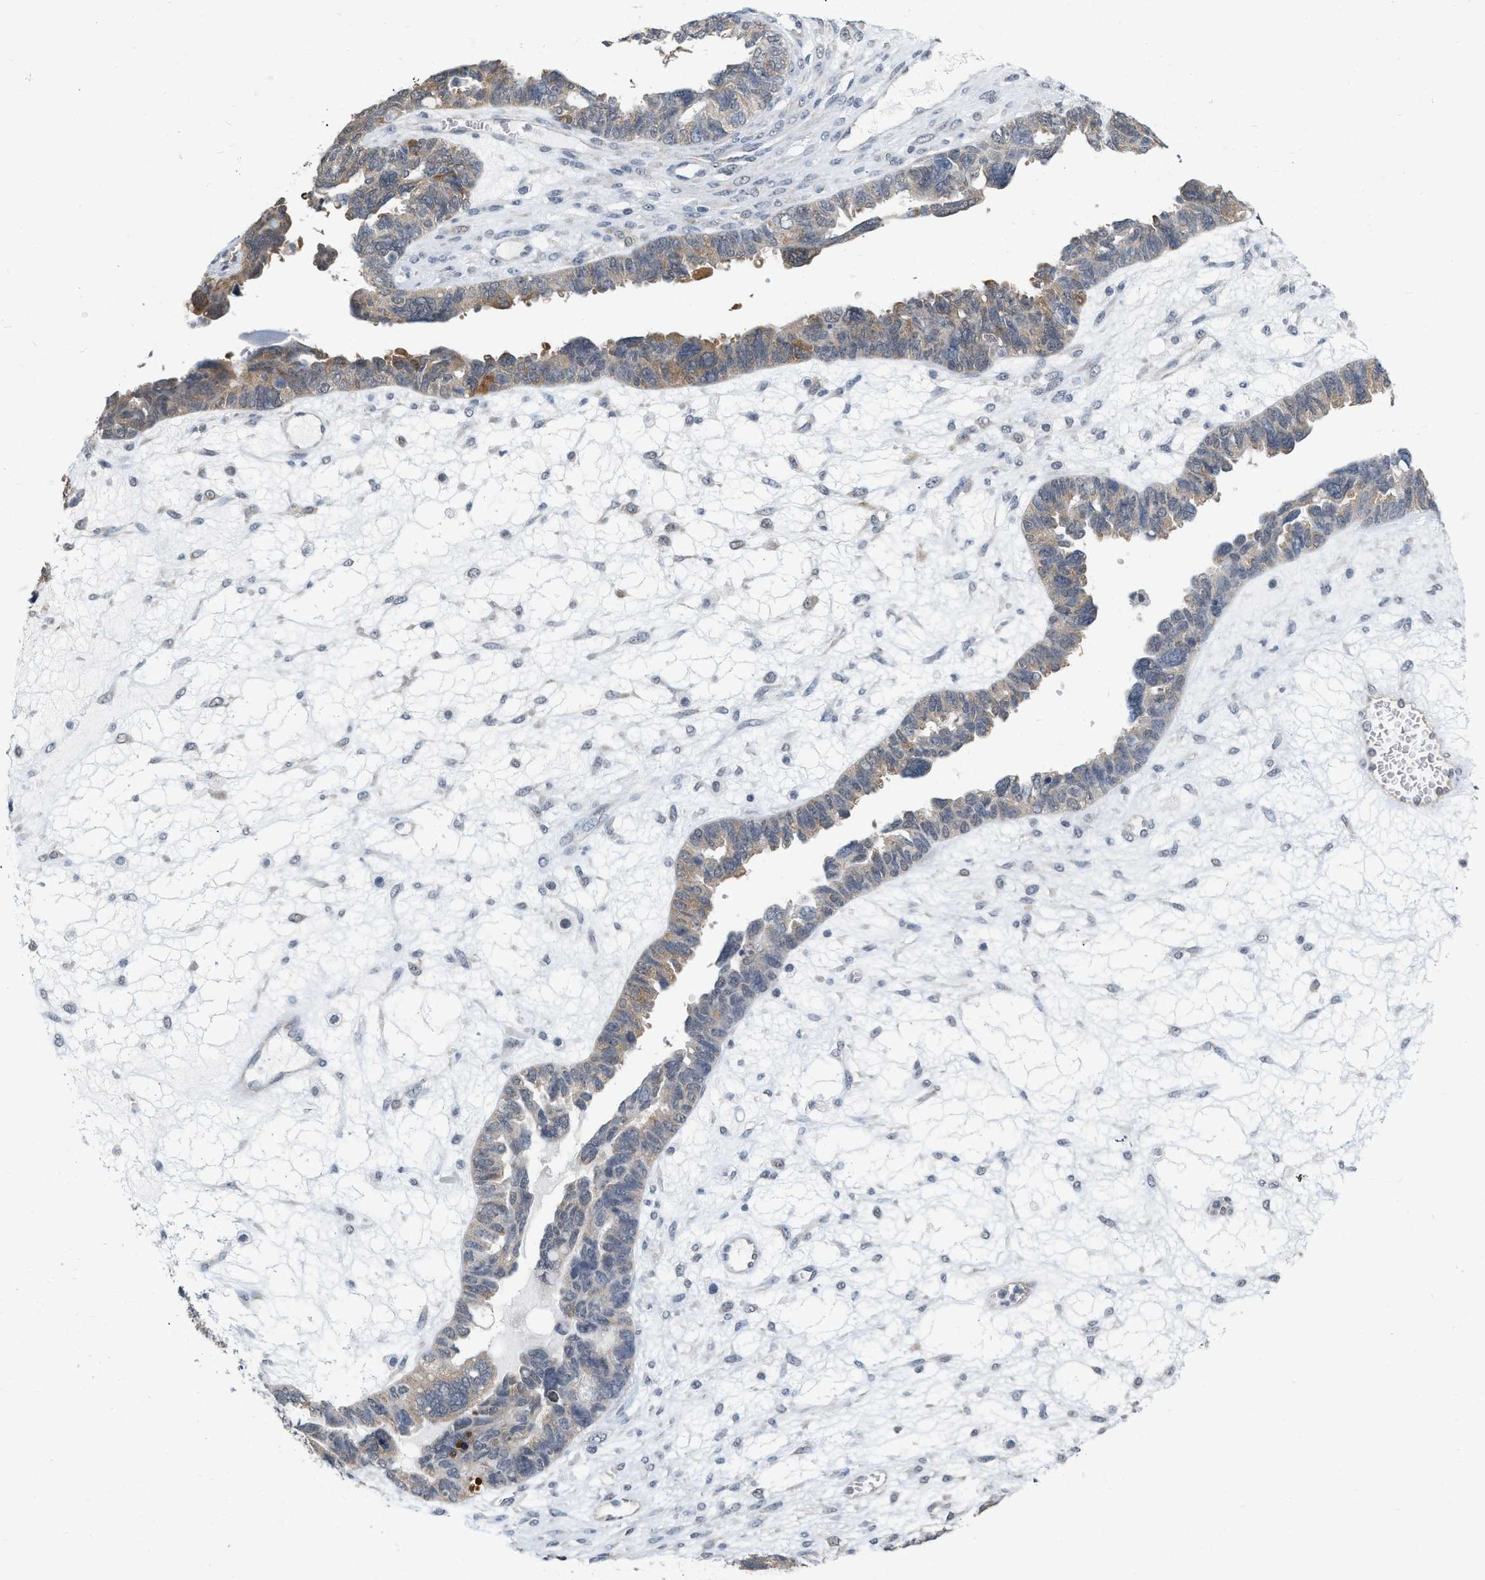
{"staining": {"intensity": "moderate", "quantity": "<25%", "location": "cytoplasmic/membranous"}, "tissue": "ovarian cancer", "cell_type": "Tumor cells", "image_type": "cancer", "snomed": [{"axis": "morphology", "description": "Cystadenocarcinoma, serous, NOS"}, {"axis": "topography", "description": "Ovary"}], "caption": "A brown stain labels moderate cytoplasmic/membranous expression of a protein in ovarian cancer tumor cells.", "gene": "RUVBL1", "patient": {"sex": "female", "age": 79}}